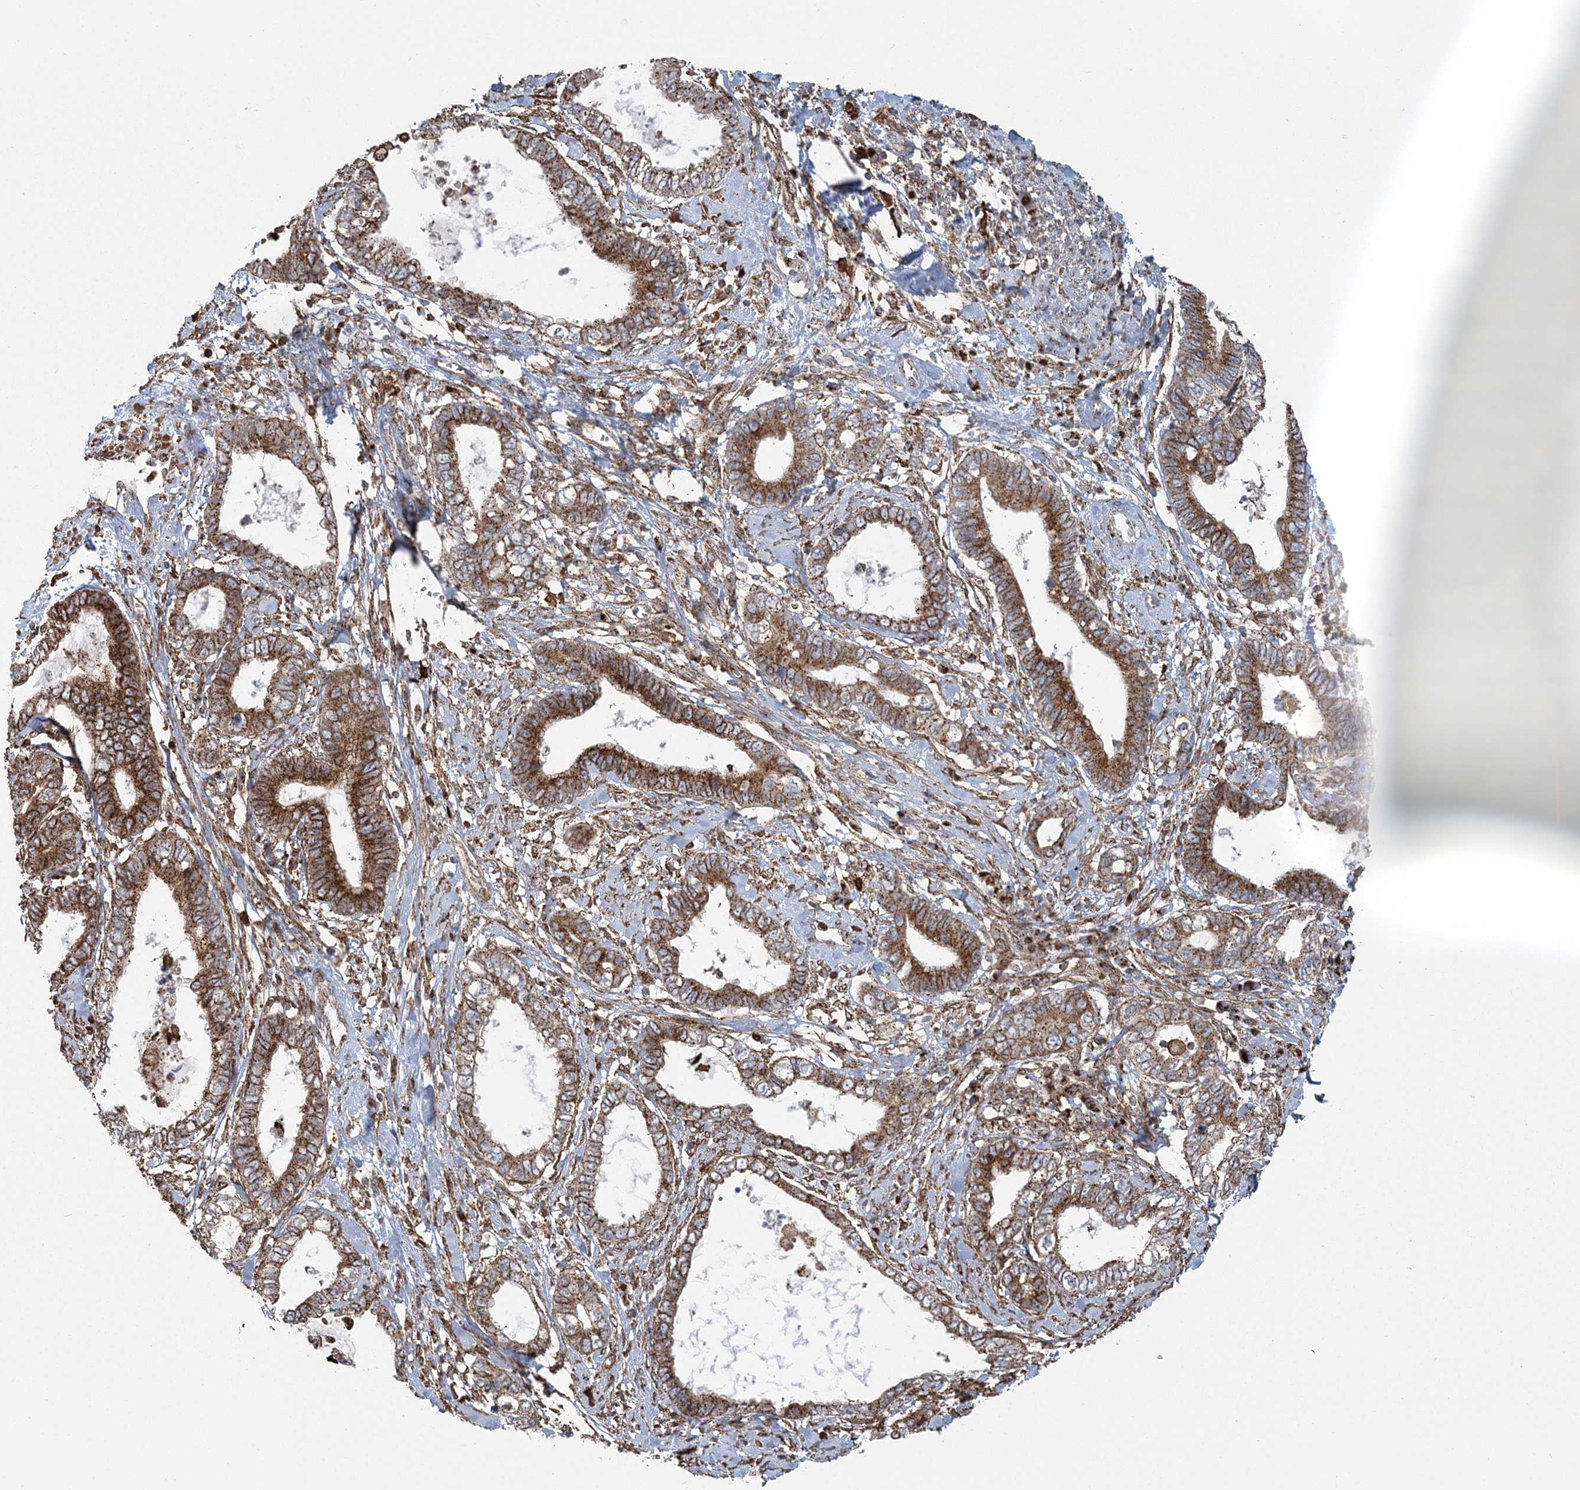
{"staining": {"intensity": "strong", "quantity": ">75%", "location": "cytoplasmic/membranous"}, "tissue": "cervical cancer", "cell_type": "Tumor cells", "image_type": "cancer", "snomed": [{"axis": "morphology", "description": "Adenocarcinoma, NOS"}, {"axis": "topography", "description": "Cervix"}], "caption": "Immunohistochemical staining of cervical cancer demonstrates high levels of strong cytoplasmic/membranous expression in approximately >75% of tumor cells. The staining was performed using DAB (3,3'-diaminobenzidine), with brown indicating positive protein expression. Nuclei are stained blue with hematoxylin.", "gene": "TRAF3IP2", "patient": {"sex": "female", "age": 44}}